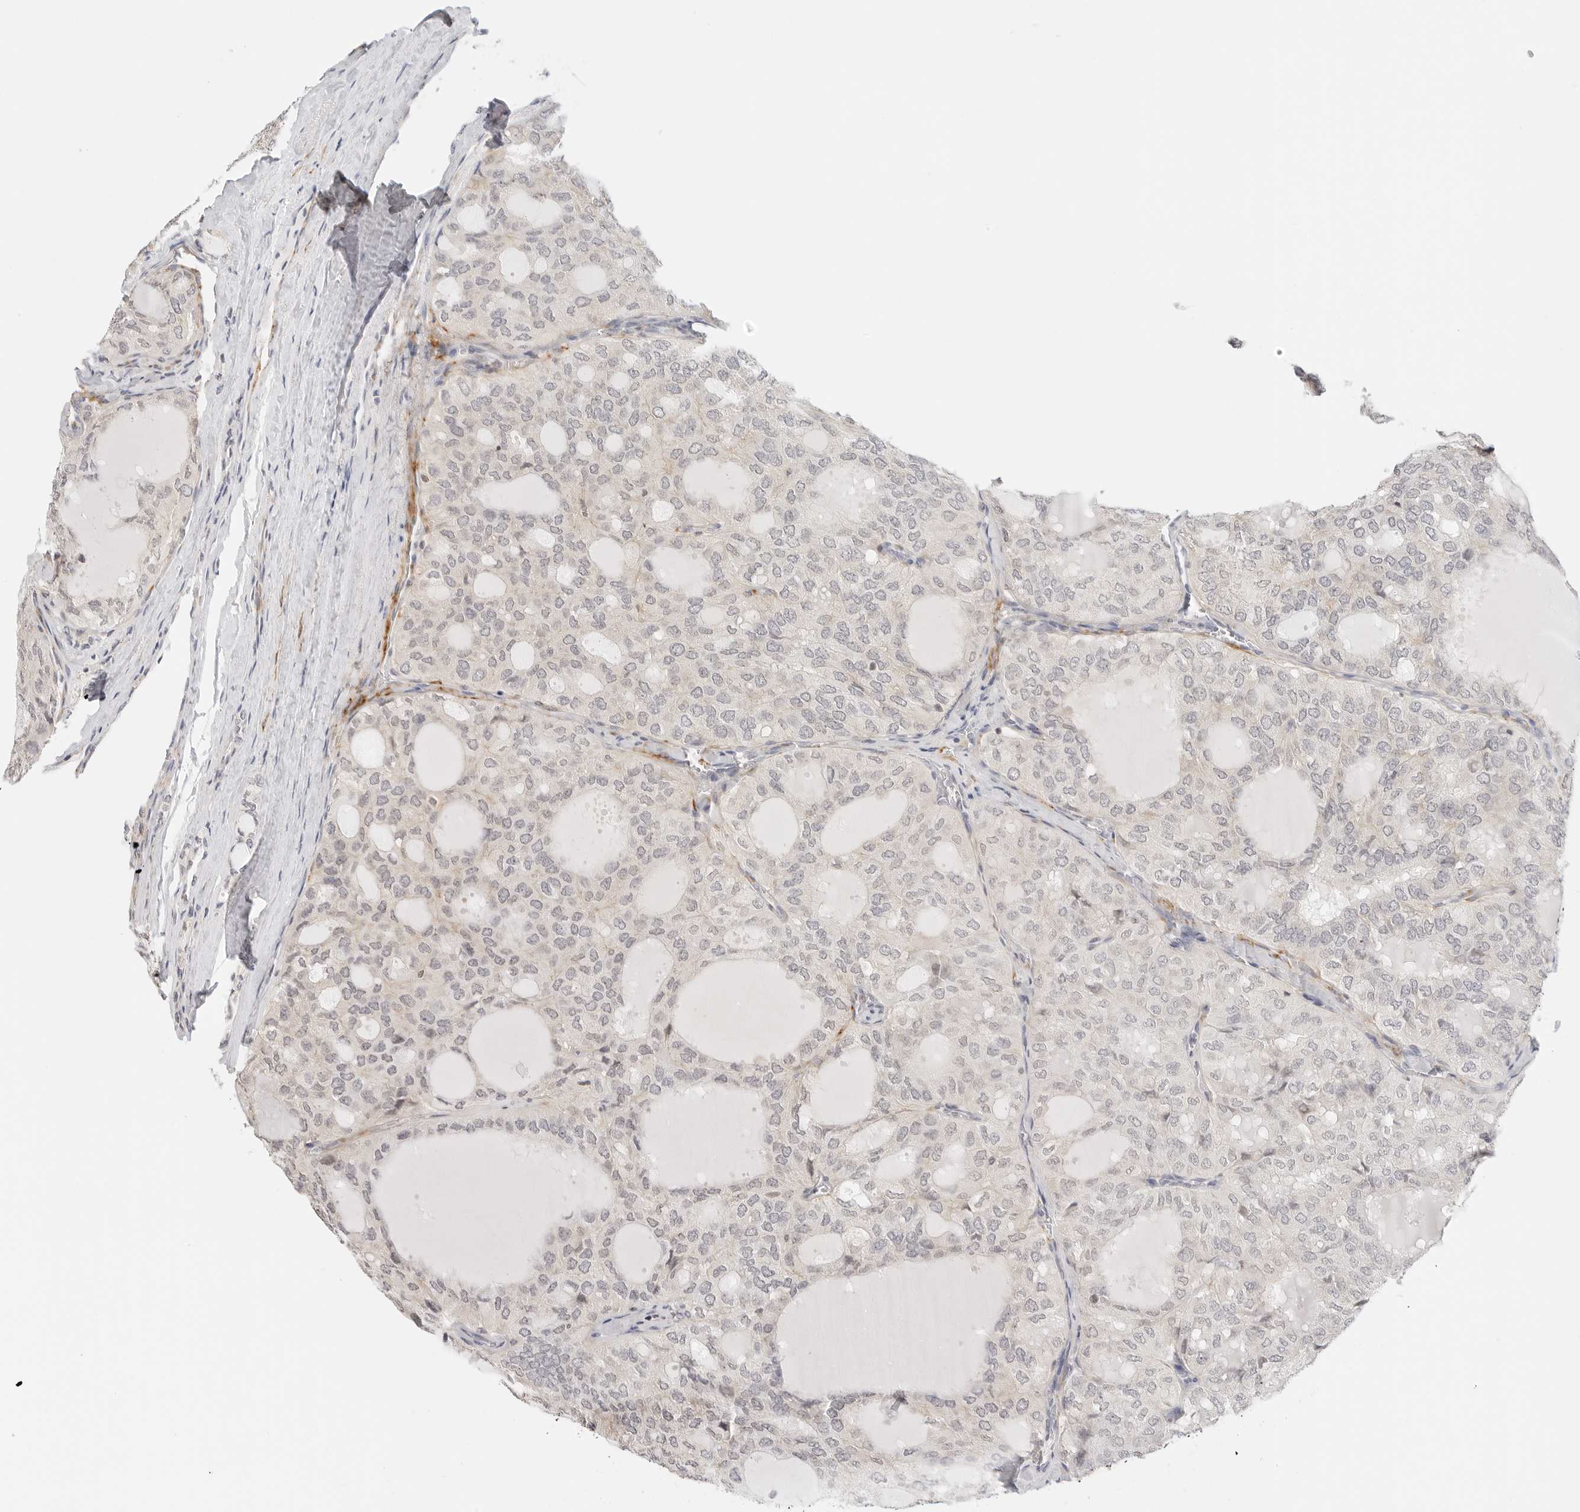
{"staining": {"intensity": "negative", "quantity": "none", "location": "none"}, "tissue": "thyroid cancer", "cell_type": "Tumor cells", "image_type": "cancer", "snomed": [{"axis": "morphology", "description": "Follicular adenoma carcinoma, NOS"}, {"axis": "topography", "description": "Thyroid gland"}], "caption": "Human thyroid follicular adenoma carcinoma stained for a protein using IHC reveals no positivity in tumor cells.", "gene": "PCDH19", "patient": {"sex": "male", "age": 75}}